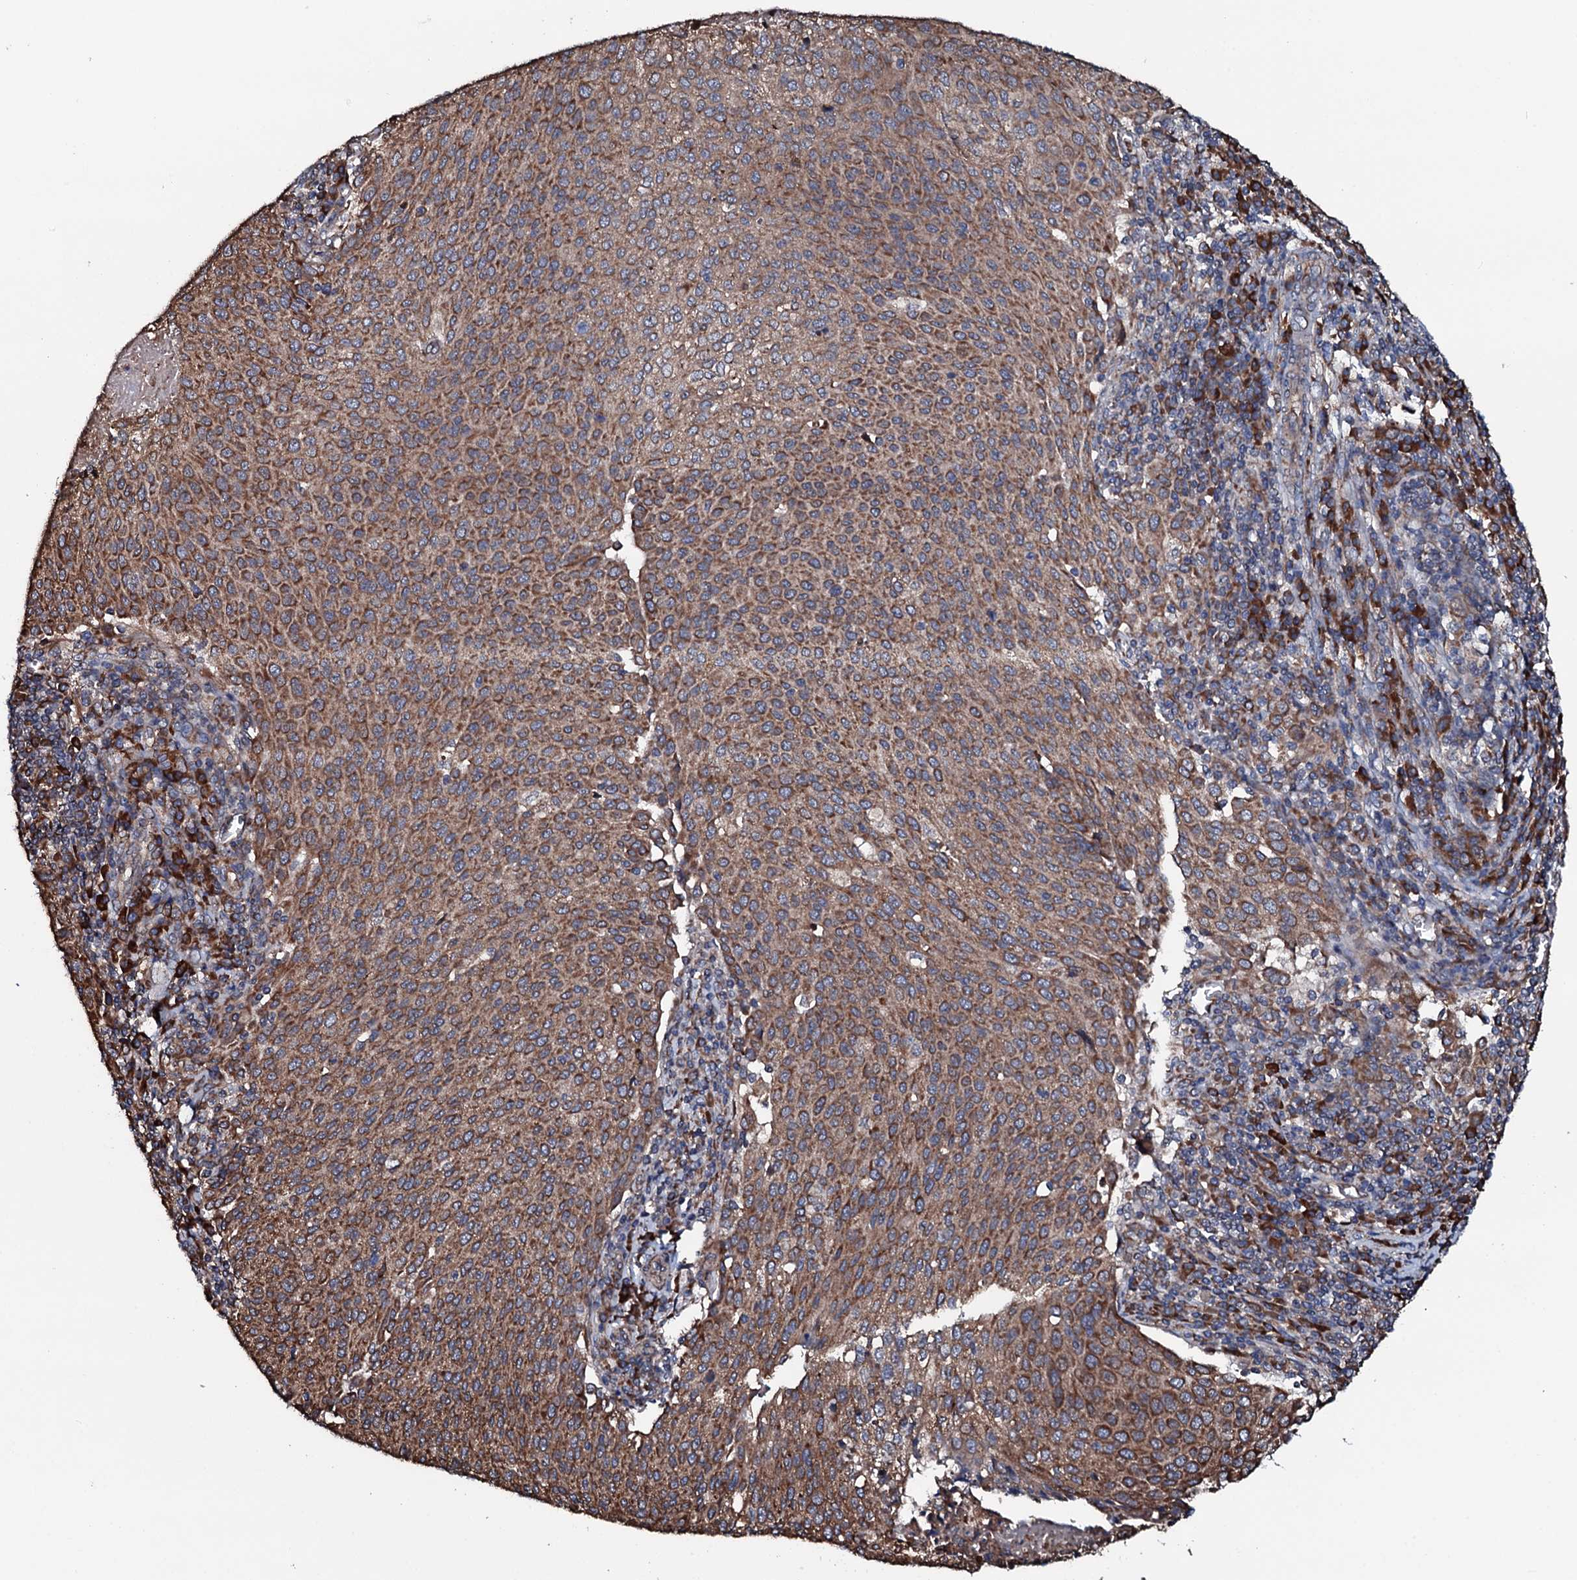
{"staining": {"intensity": "moderate", "quantity": ">75%", "location": "cytoplasmic/membranous"}, "tissue": "cervical cancer", "cell_type": "Tumor cells", "image_type": "cancer", "snomed": [{"axis": "morphology", "description": "Squamous cell carcinoma, NOS"}, {"axis": "topography", "description": "Cervix"}], "caption": "Immunohistochemistry of human cervical squamous cell carcinoma shows medium levels of moderate cytoplasmic/membranous expression in approximately >75% of tumor cells. The staining was performed using DAB (3,3'-diaminobenzidine), with brown indicating positive protein expression. Nuclei are stained blue with hematoxylin.", "gene": "RAB12", "patient": {"sex": "female", "age": 46}}